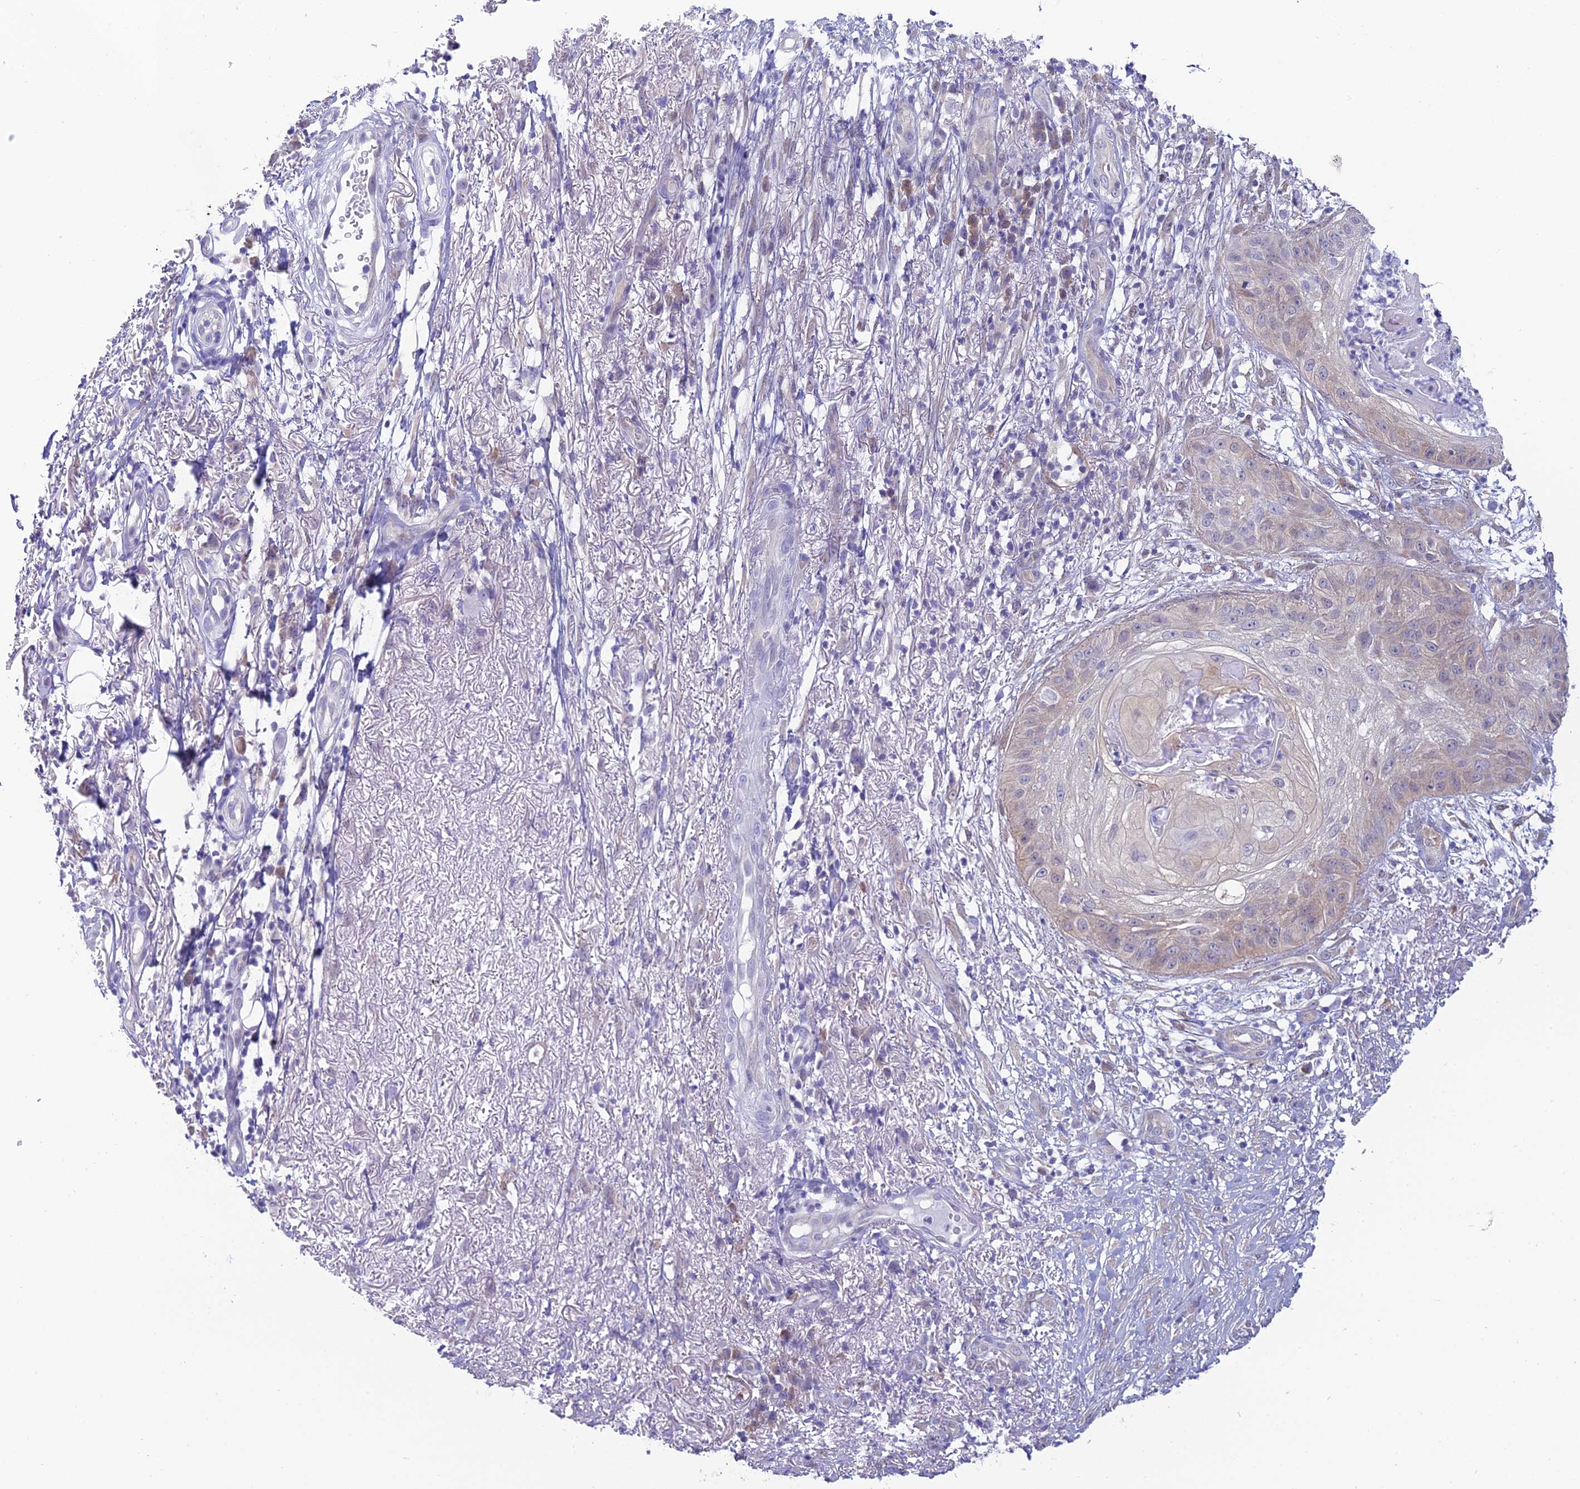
{"staining": {"intensity": "weak", "quantity": "<25%", "location": "cytoplasmic/membranous"}, "tissue": "skin cancer", "cell_type": "Tumor cells", "image_type": "cancer", "snomed": [{"axis": "morphology", "description": "Squamous cell carcinoma, NOS"}, {"axis": "topography", "description": "Skin"}], "caption": "Immunohistochemical staining of squamous cell carcinoma (skin) displays no significant staining in tumor cells.", "gene": "GNPNAT1", "patient": {"sex": "male", "age": 70}}